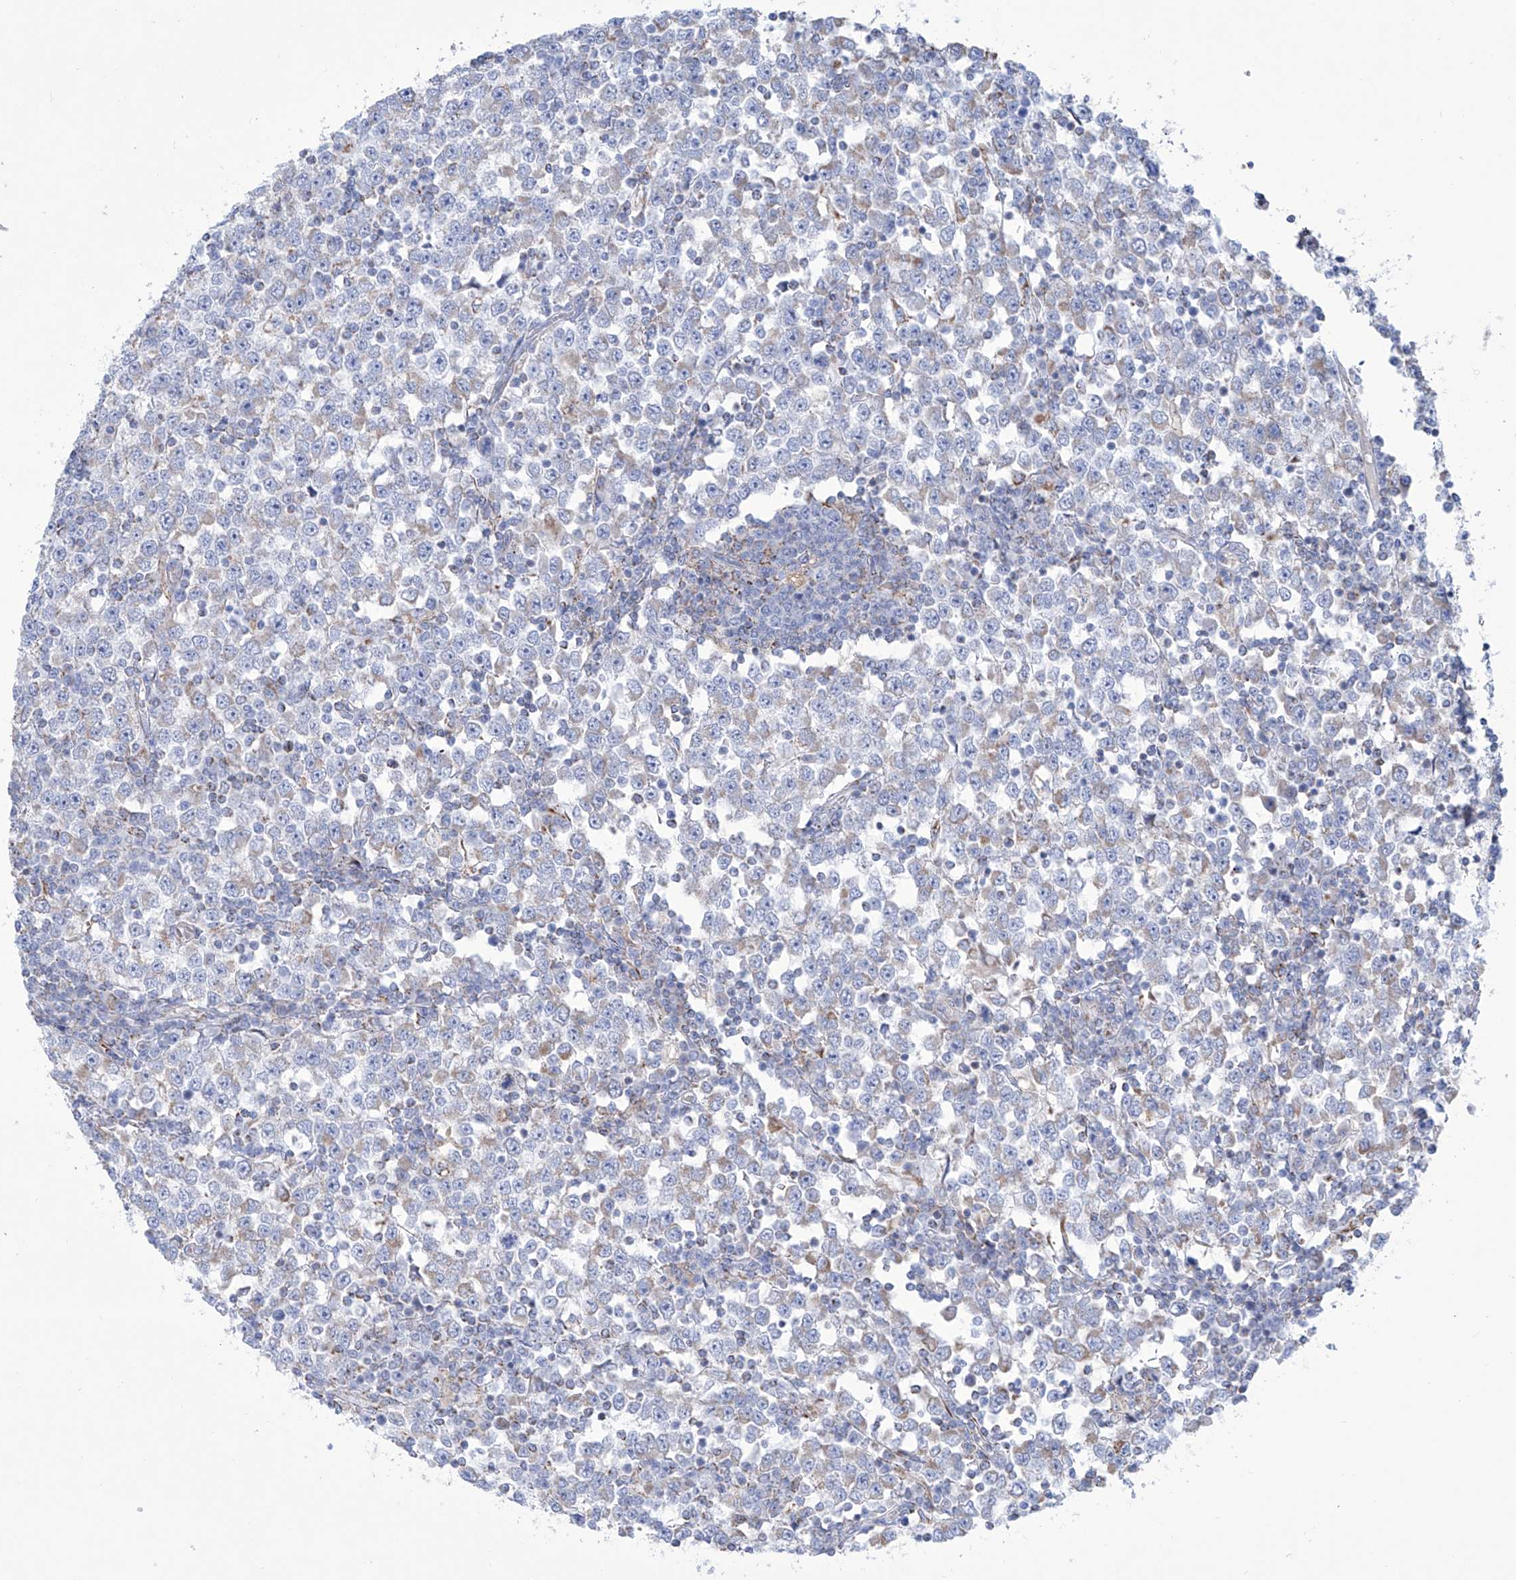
{"staining": {"intensity": "negative", "quantity": "none", "location": "none"}, "tissue": "testis cancer", "cell_type": "Tumor cells", "image_type": "cancer", "snomed": [{"axis": "morphology", "description": "Seminoma, NOS"}, {"axis": "topography", "description": "Testis"}], "caption": "Immunohistochemistry histopathology image of testis seminoma stained for a protein (brown), which demonstrates no staining in tumor cells.", "gene": "ALDH6A1", "patient": {"sex": "male", "age": 65}}